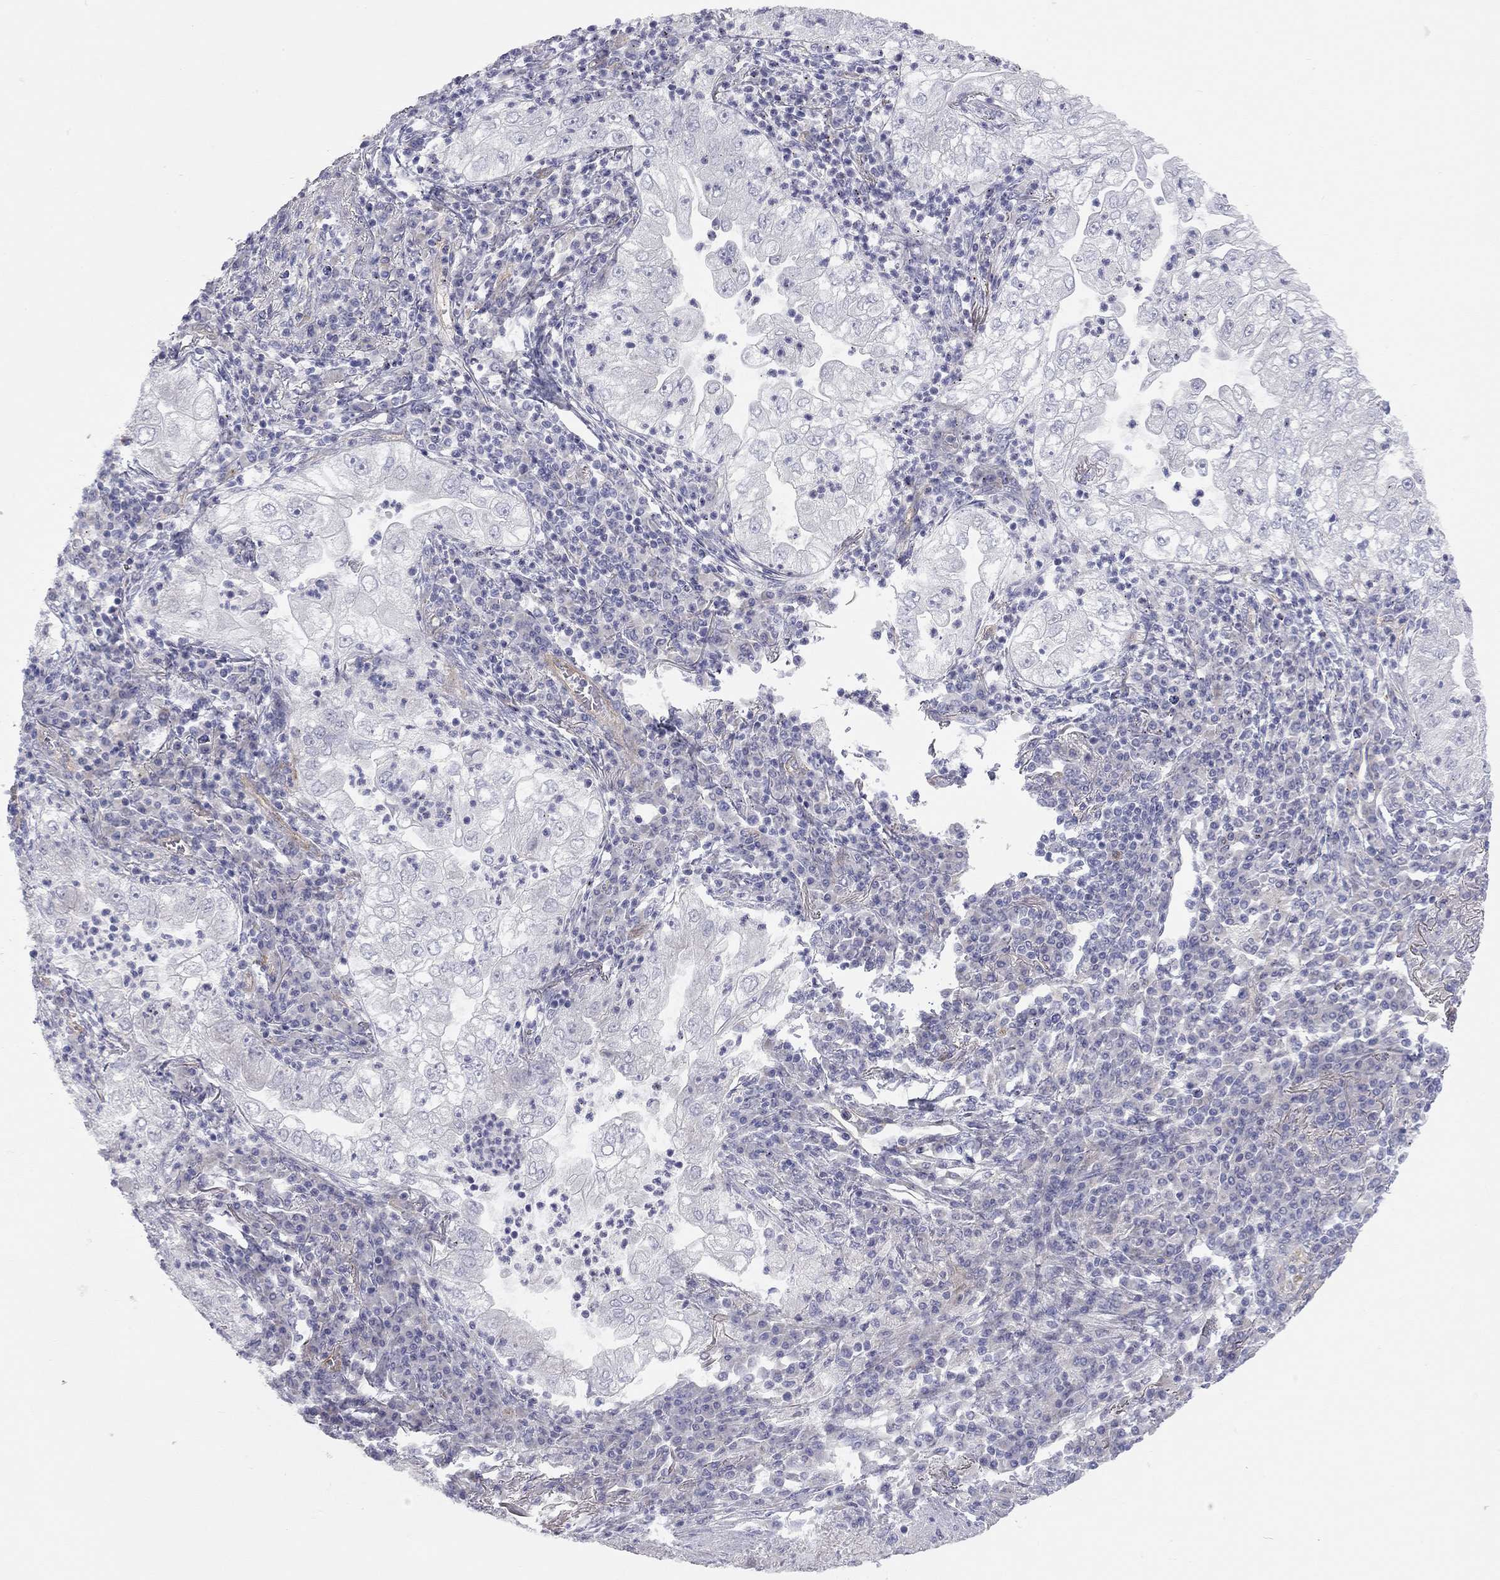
{"staining": {"intensity": "negative", "quantity": "none", "location": "none"}, "tissue": "lung cancer", "cell_type": "Tumor cells", "image_type": "cancer", "snomed": [{"axis": "morphology", "description": "Adenocarcinoma, NOS"}, {"axis": "topography", "description": "Lung"}], "caption": "The photomicrograph demonstrates no staining of tumor cells in lung cancer (adenocarcinoma).", "gene": "GPRC5B", "patient": {"sex": "female", "age": 73}}